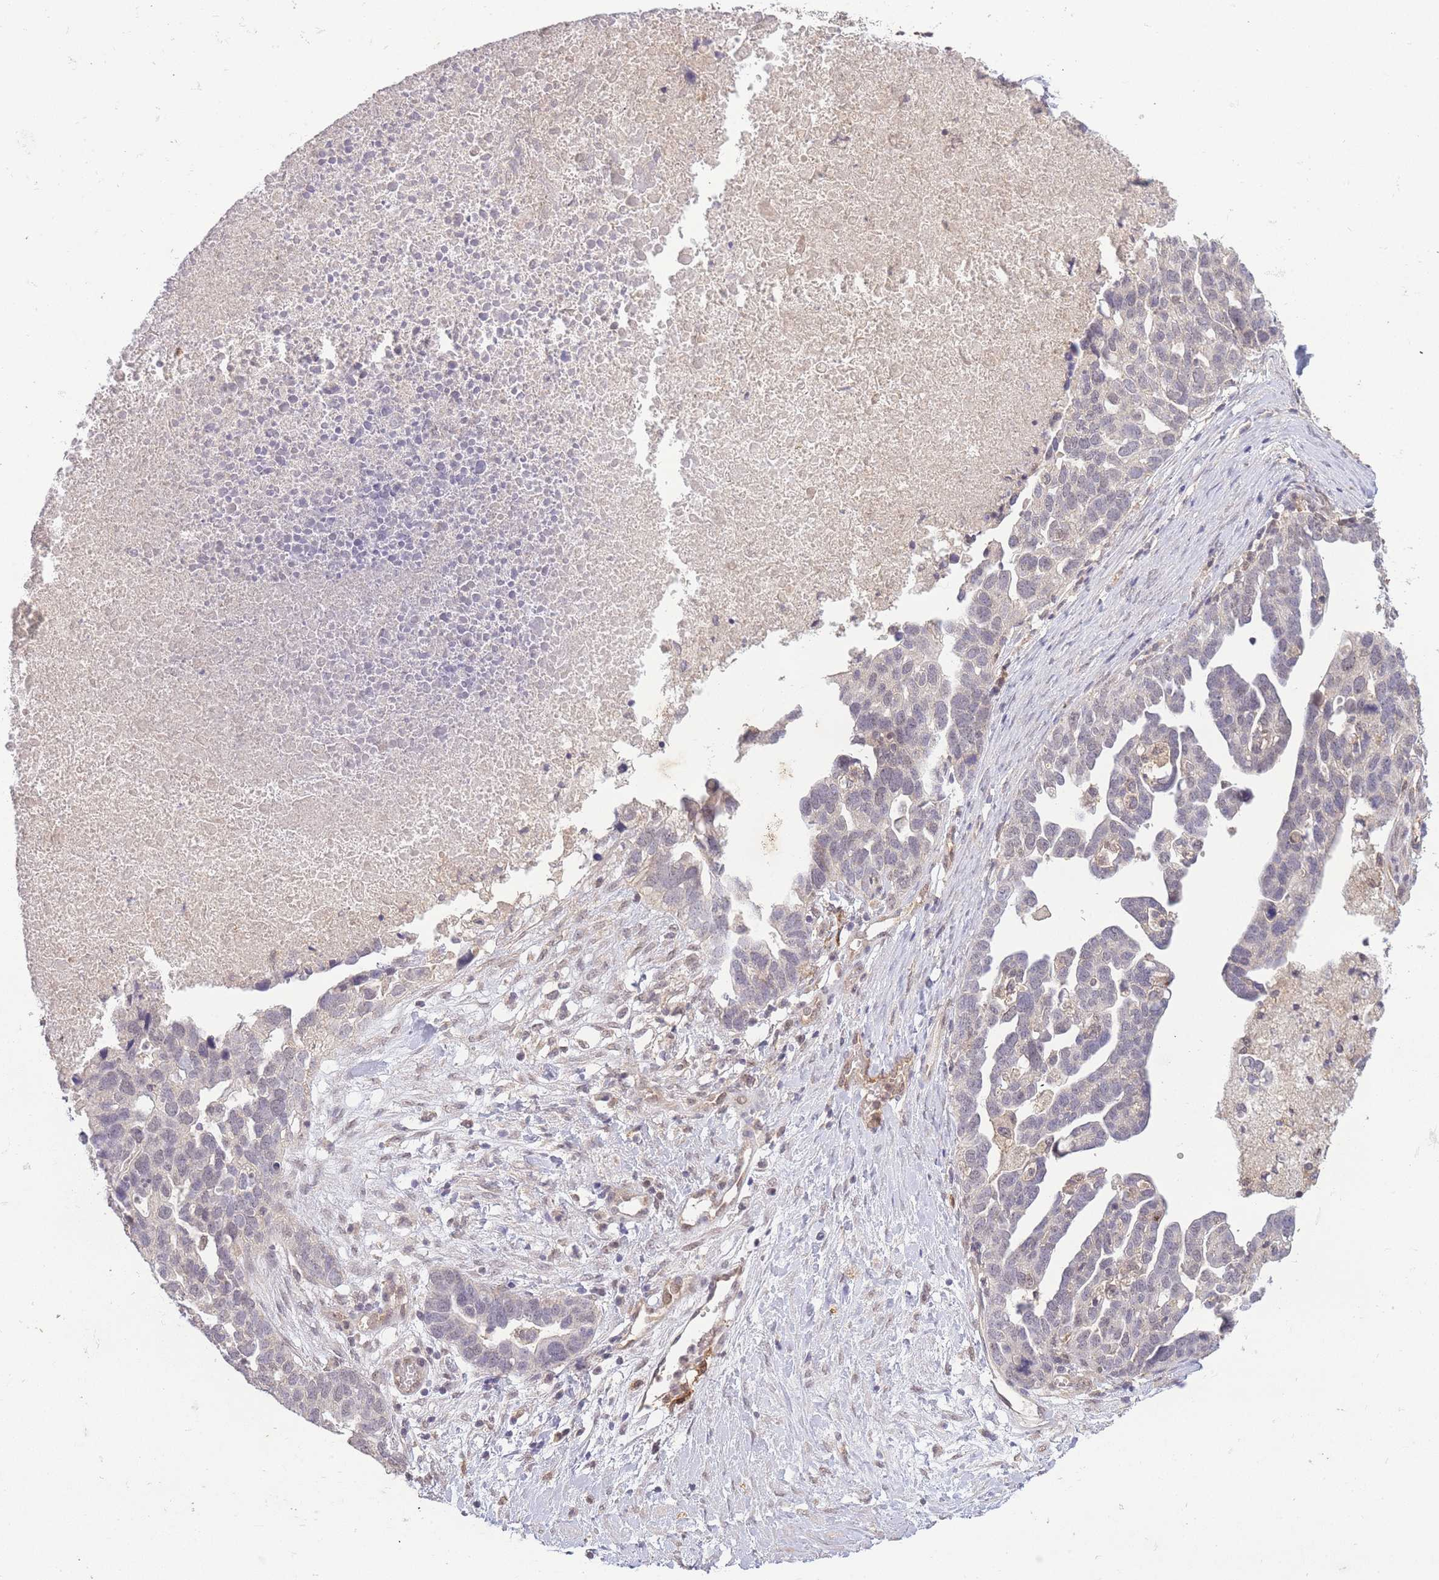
{"staining": {"intensity": "negative", "quantity": "none", "location": "none"}, "tissue": "ovarian cancer", "cell_type": "Tumor cells", "image_type": "cancer", "snomed": [{"axis": "morphology", "description": "Cystadenocarcinoma, serous, NOS"}, {"axis": "topography", "description": "Ovary"}], "caption": "High magnification brightfield microscopy of serous cystadenocarcinoma (ovarian) stained with DAB (brown) and counterstained with hematoxylin (blue): tumor cells show no significant expression.", "gene": "RNF144B", "patient": {"sex": "female", "age": 54}}